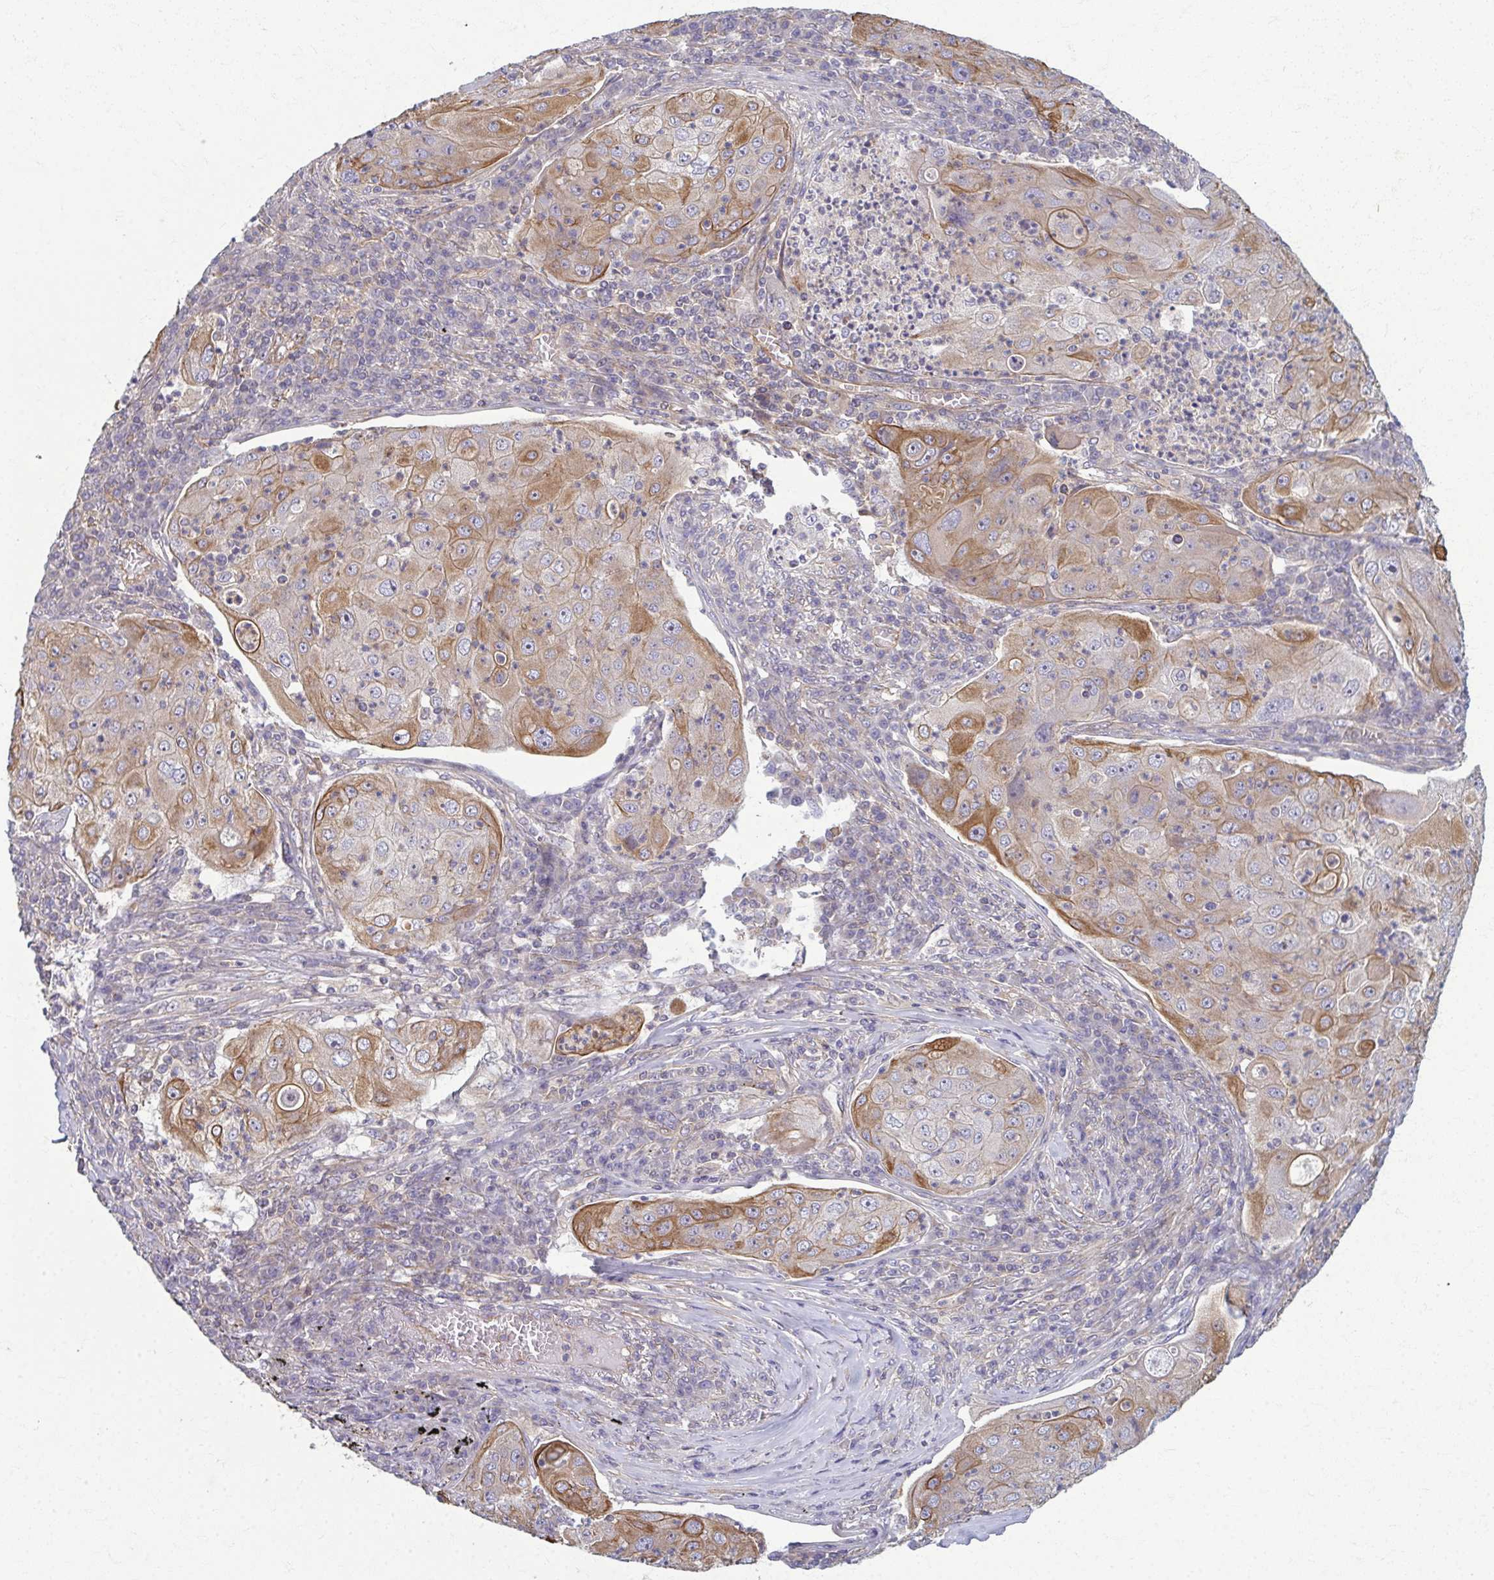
{"staining": {"intensity": "moderate", "quantity": "<25%", "location": "cytoplasmic/membranous"}, "tissue": "lung cancer", "cell_type": "Tumor cells", "image_type": "cancer", "snomed": [{"axis": "morphology", "description": "Squamous cell carcinoma, NOS"}, {"axis": "topography", "description": "Lung"}], "caption": "Brown immunohistochemical staining in human lung squamous cell carcinoma exhibits moderate cytoplasmic/membranous positivity in approximately <25% of tumor cells.", "gene": "EID2B", "patient": {"sex": "female", "age": 59}}